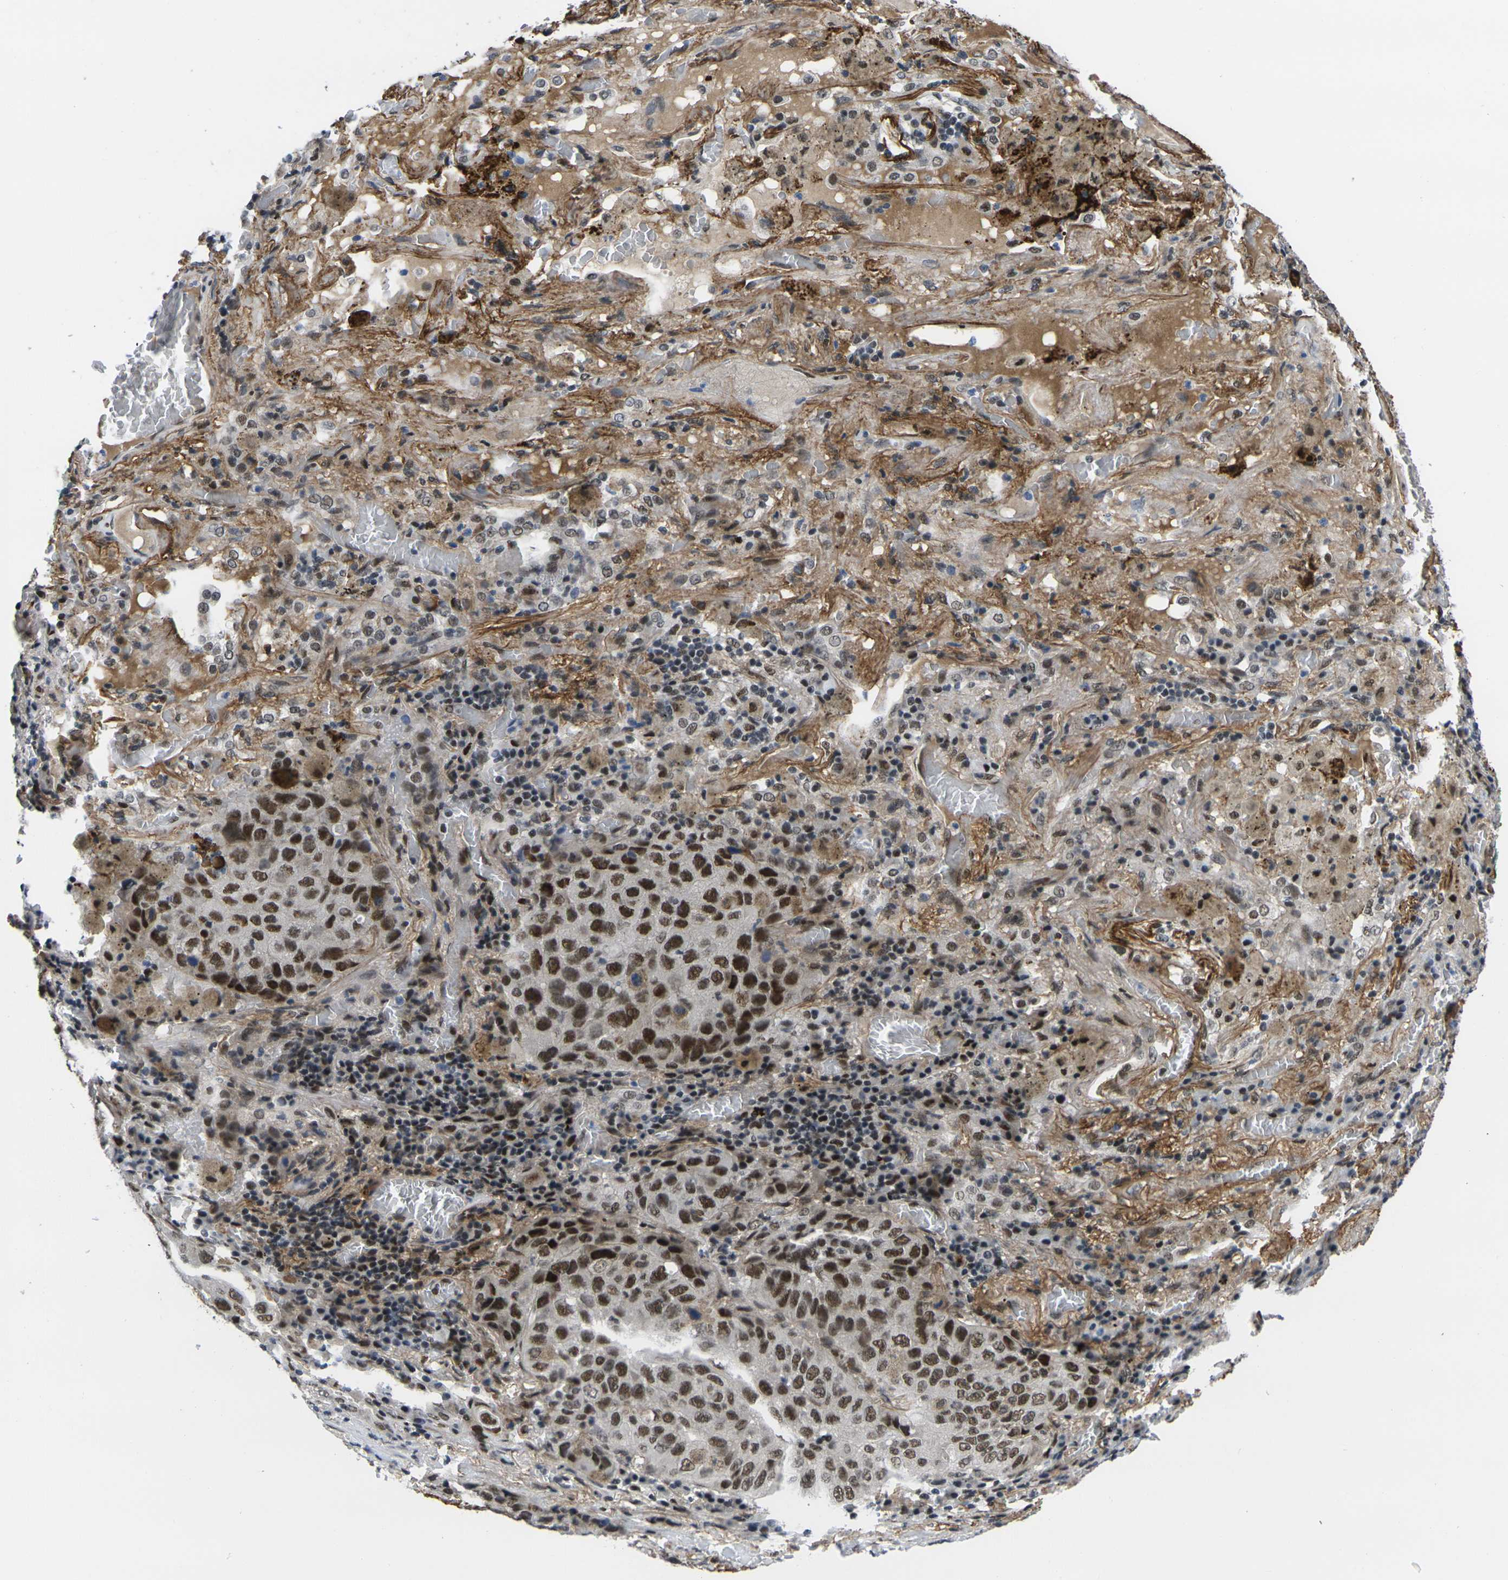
{"staining": {"intensity": "strong", "quantity": ">75%", "location": "nuclear"}, "tissue": "lung cancer", "cell_type": "Tumor cells", "image_type": "cancer", "snomed": [{"axis": "morphology", "description": "Squamous cell carcinoma, NOS"}, {"axis": "topography", "description": "Lung"}], "caption": "Lung cancer stained with a protein marker shows strong staining in tumor cells.", "gene": "RBM7", "patient": {"sex": "male", "age": 57}}